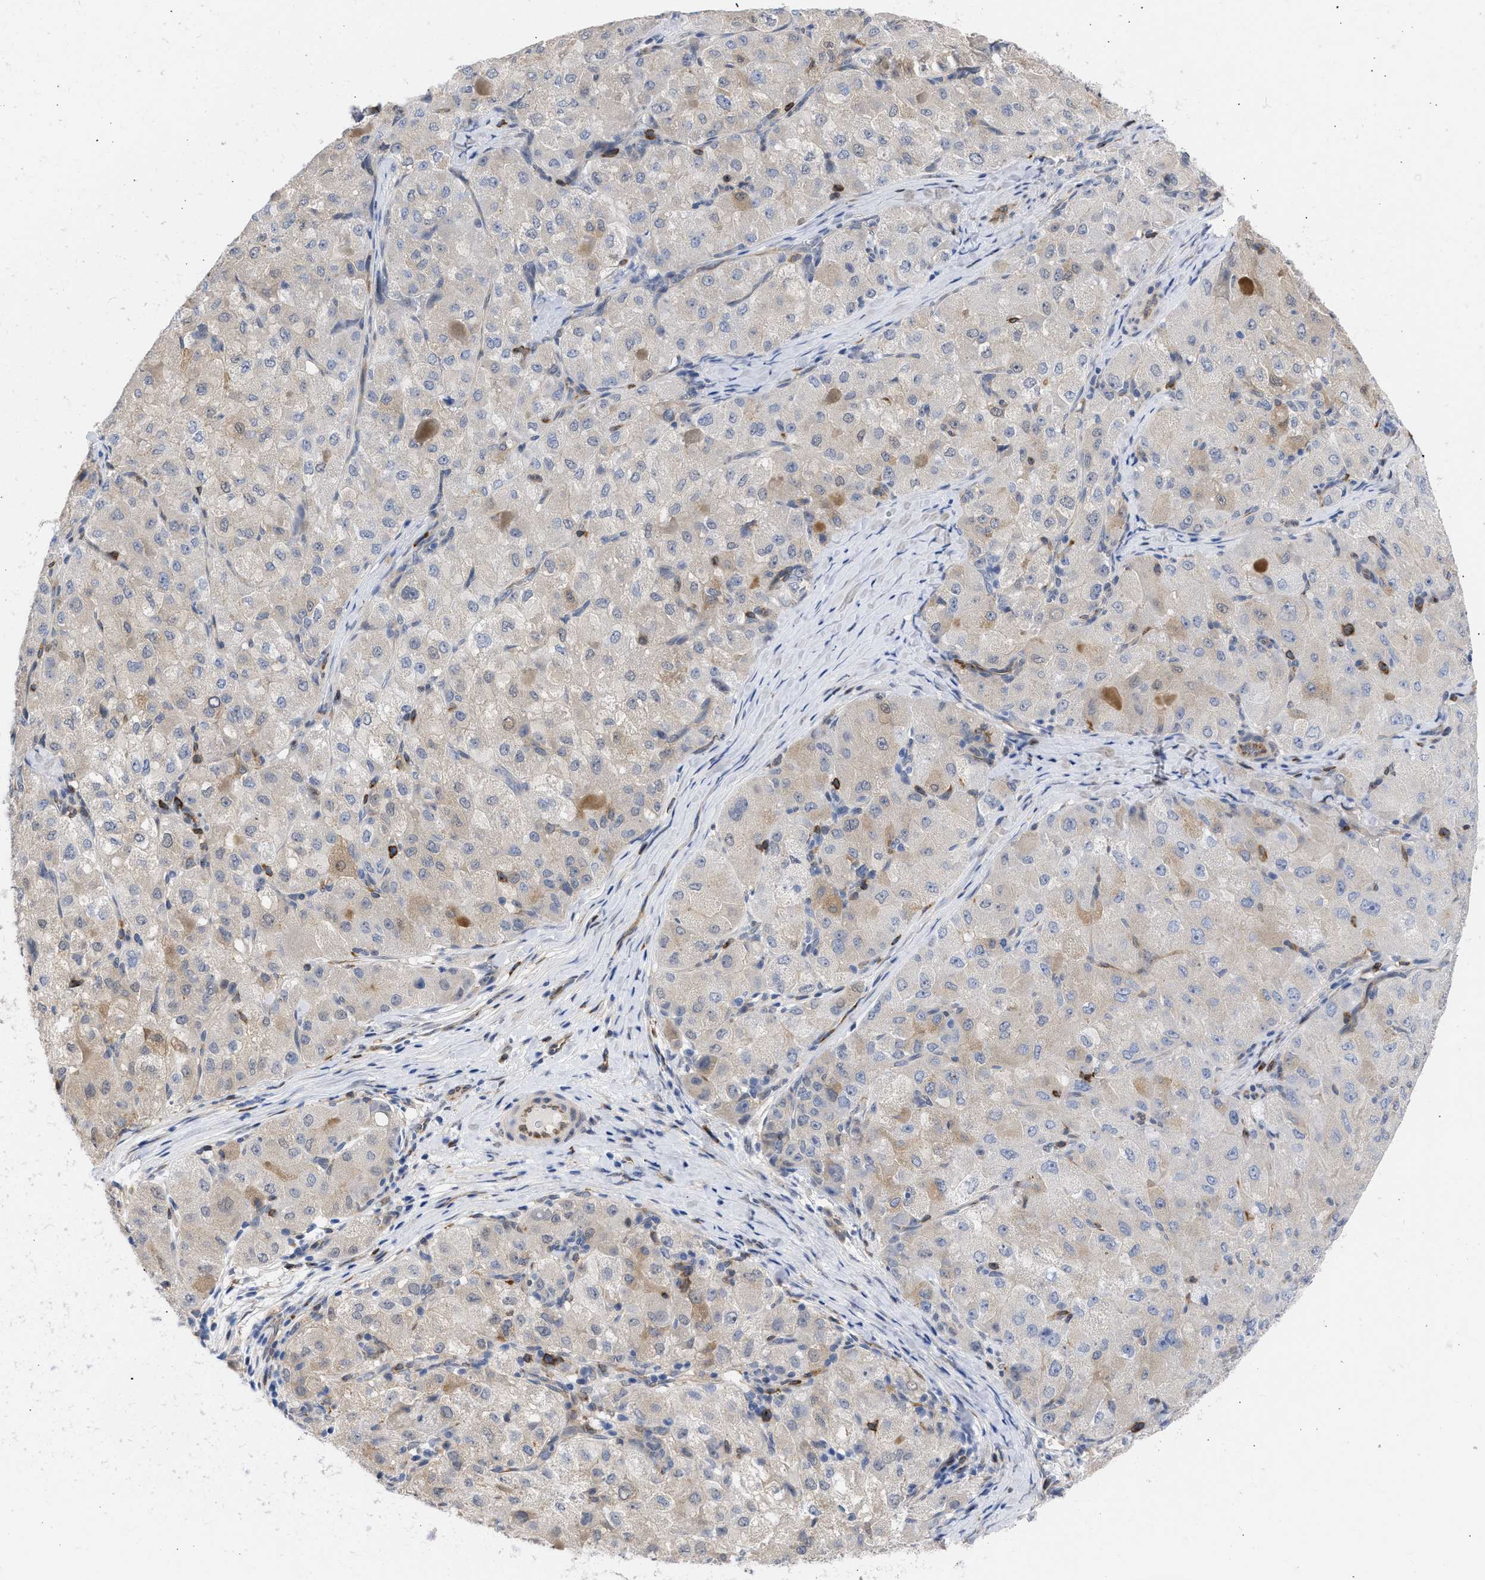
{"staining": {"intensity": "weak", "quantity": ">75%", "location": "cytoplasmic/membranous"}, "tissue": "liver cancer", "cell_type": "Tumor cells", "image_type": "cancer", "snomed": [{"axis": "morphology", "description": "Carcinoma, Hepatocellular, NOS"}, {"axis": "topography", "description": "Liver"}], "caption": "A micrograph showing weak cytoplasmic/membranous staining in approximately >75% of tumor cells in liver cancer, as visualized by brown immunohistochemical staining.", "gene": "THRA", "patient": {"sex": "male", "age": 80}}